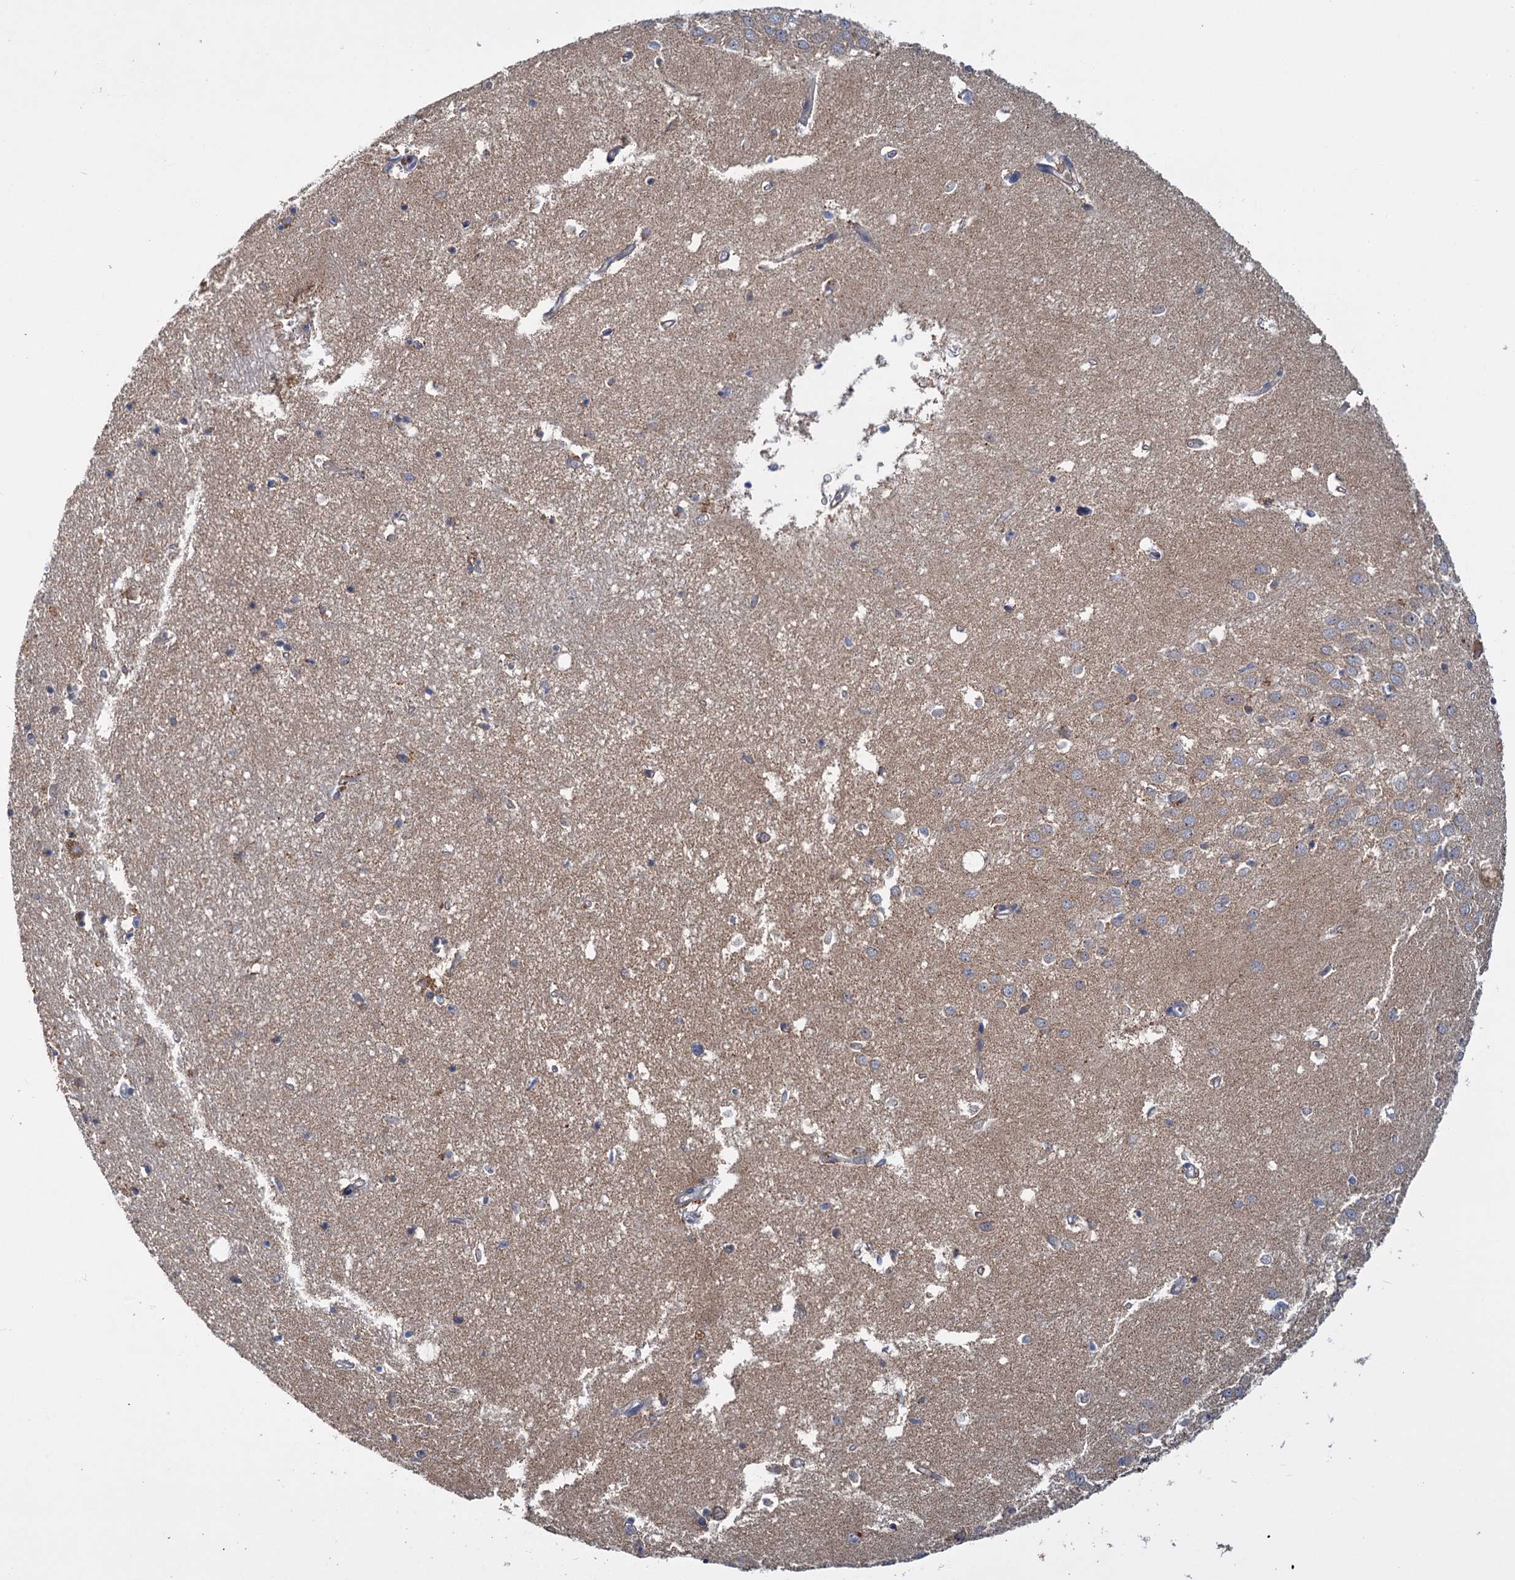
{"staining": {"intensity": "negative", "quantity": "none", "location": "none"}, "tissue": "hippocampus", "cell_type": "Glial cells", "image_type": "normal", "snomed": [{"axis": "morphology", "description": "Normal tissue, NOS"}, {"axis": "topography", "description": "Hippocampus"}], "caption": "Protein analysis of unremarkable hippocampus displays no significant staining in glial cells. (DAB (3,3'-diaminobenzidine) immunohistochemistry visualized using brightfield microscopy, high magnification).", "gene": "DYNC2H1", "patient": {"sex": "female", "age": 64}}